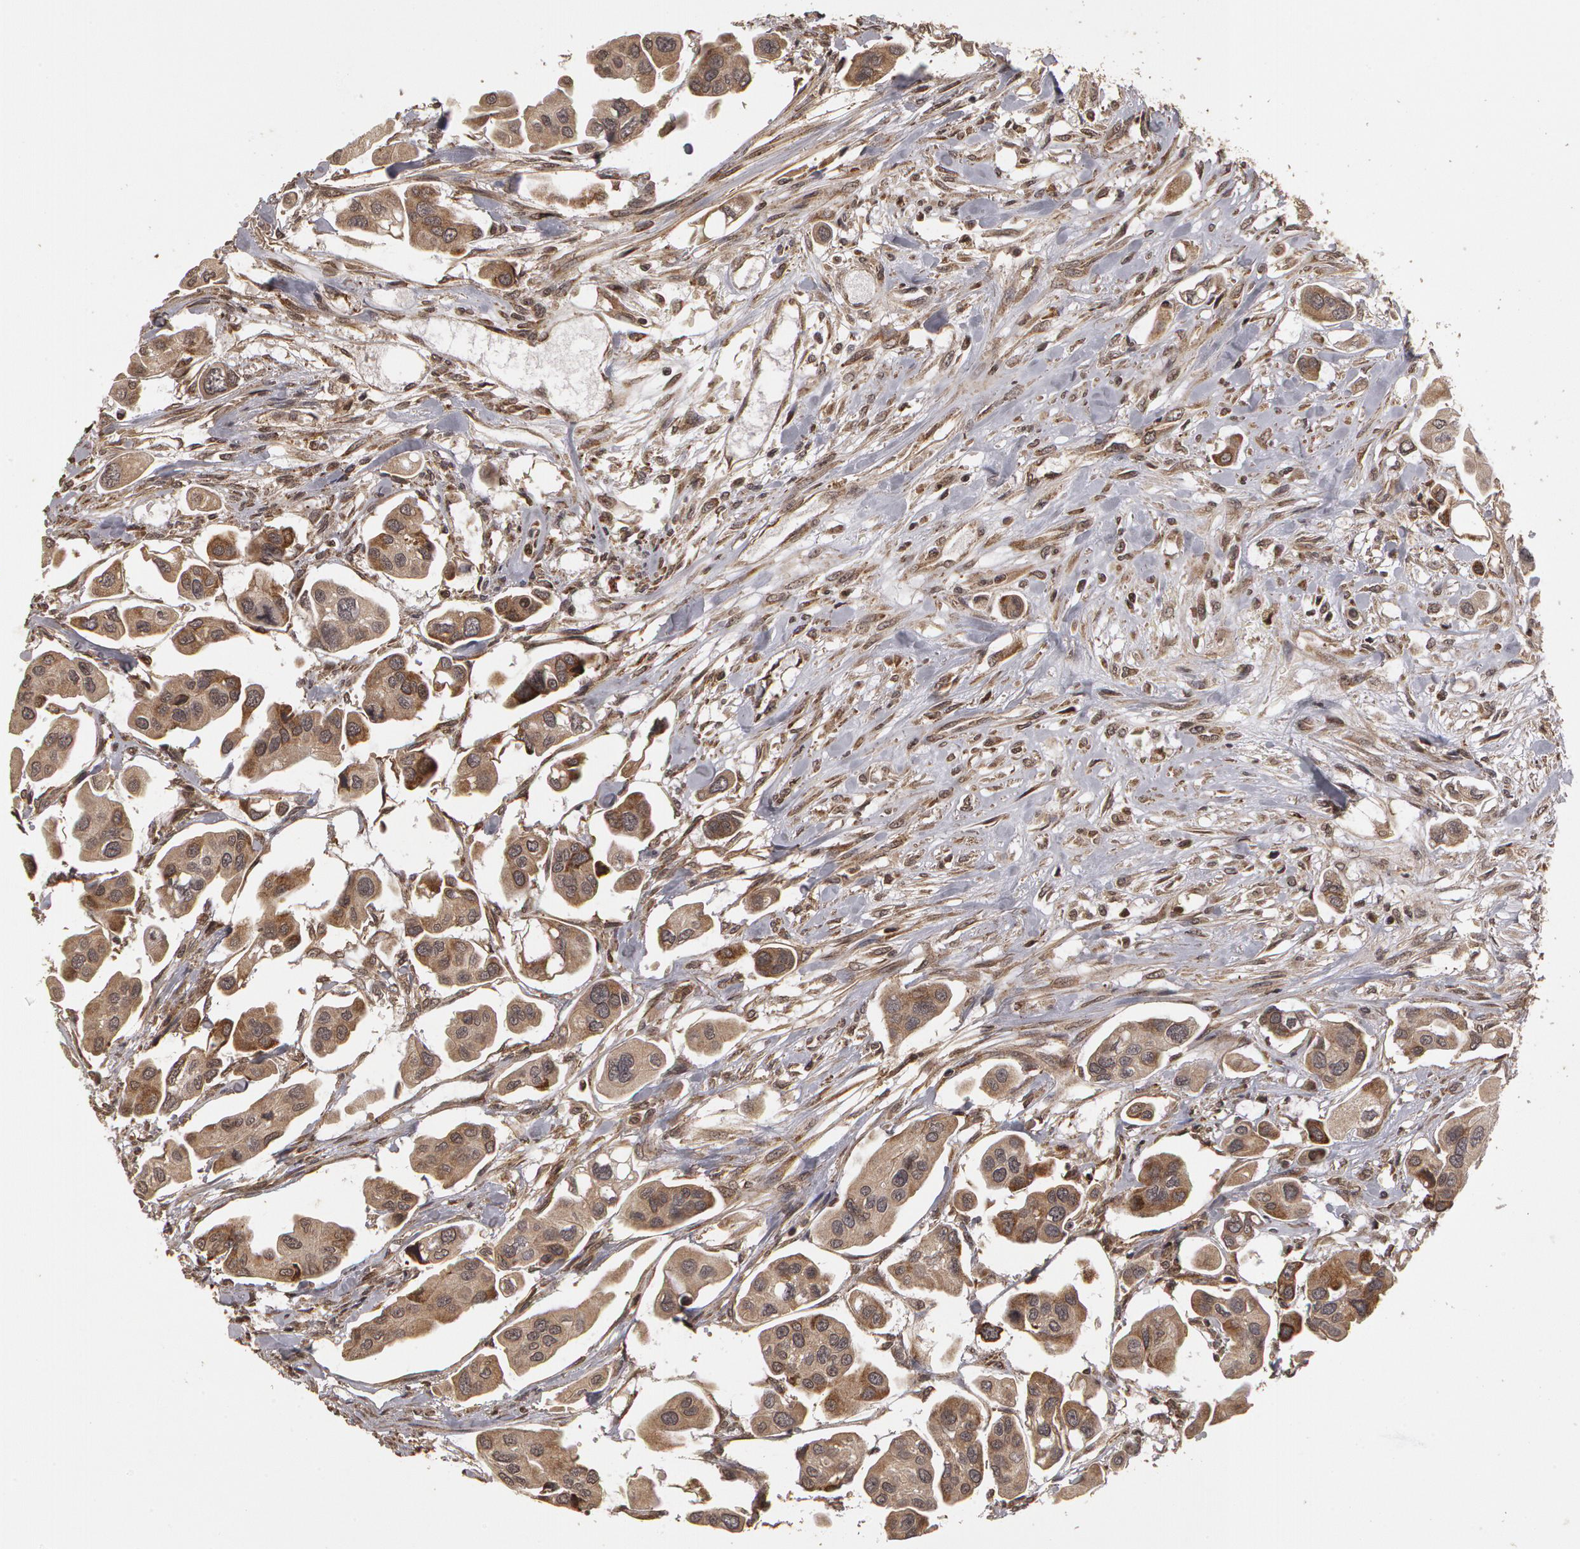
{"staining": {"intensity": "weak", "quantity": ">75%", "location": "cytoplasmic/membranous"}, "tissue": "urothelial cancer", "cell_type": "Tumor cells", "image_type": "cancer", "snomed": [{"axis": "morphology", "description": "Adenocarcinoma, NOS"}, {"axis": "topography", "description": "Urinary bladder"}], "caption": "Weak cytoplasmic/membranous protein staining is identified in about >75% of tumor cells in adenocarcinoma.", "gene": "CALR", "patient": {"sex": "male", "age": 61}}